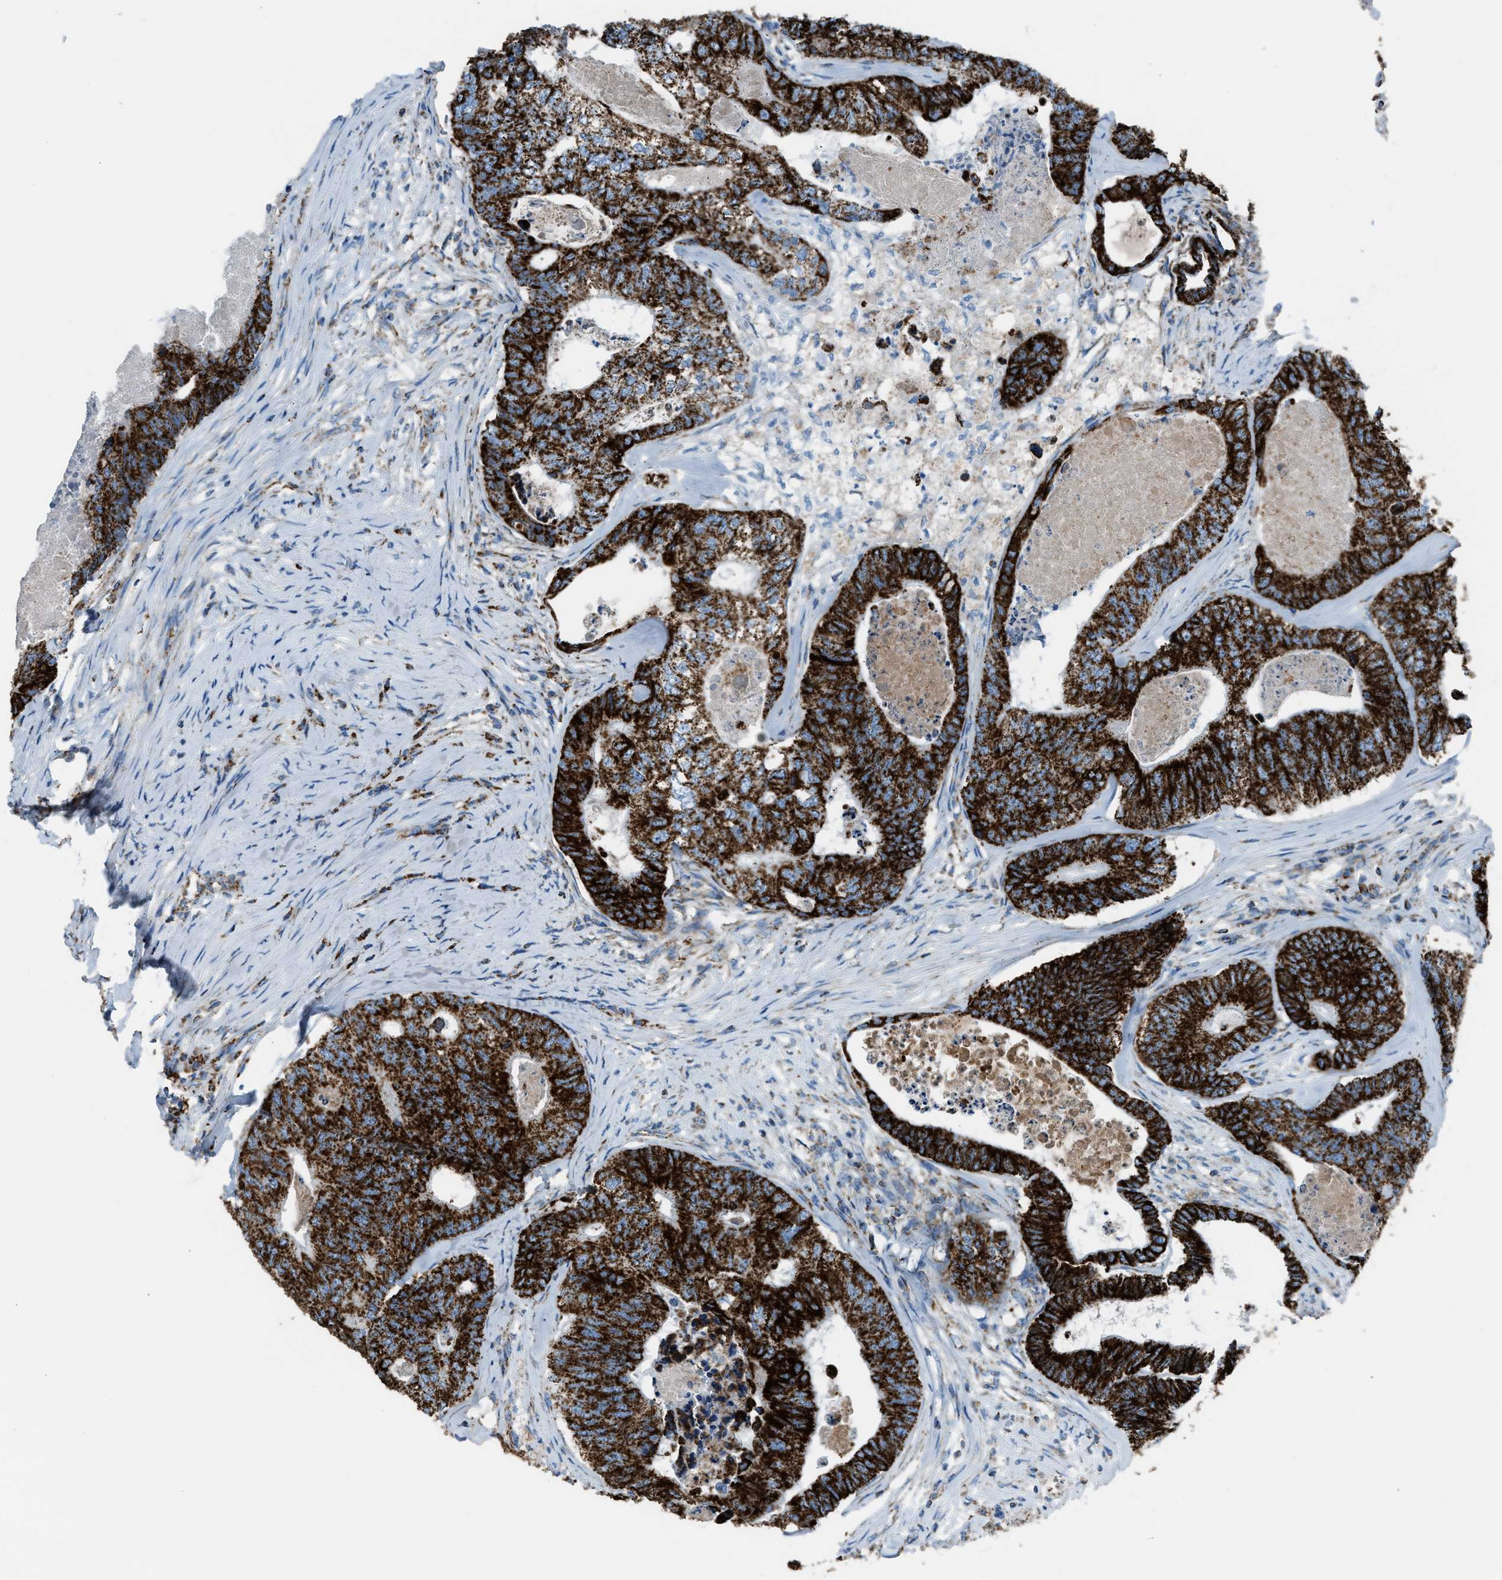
{"staining": {"intensity": "strong", "quantity": ">75%", "location": "cytoplasmic/membranous"}, "tissue": "colorectal cancer", "cell_type": "Tumor cells", "image_type": "cancer", "snomed": [{"axis": "morphology", "description": "Adenocarcinoma, NOS"}, {"axis": "topography", "description": "Colon"}], "caption": "A brown stain highlights strong cytoplasmic/membranous positivity of a protein in colorectal adenocarcinoma tumor cells.", "gene": "MDH2", "patient": {"sex": "female", "age": 67}}